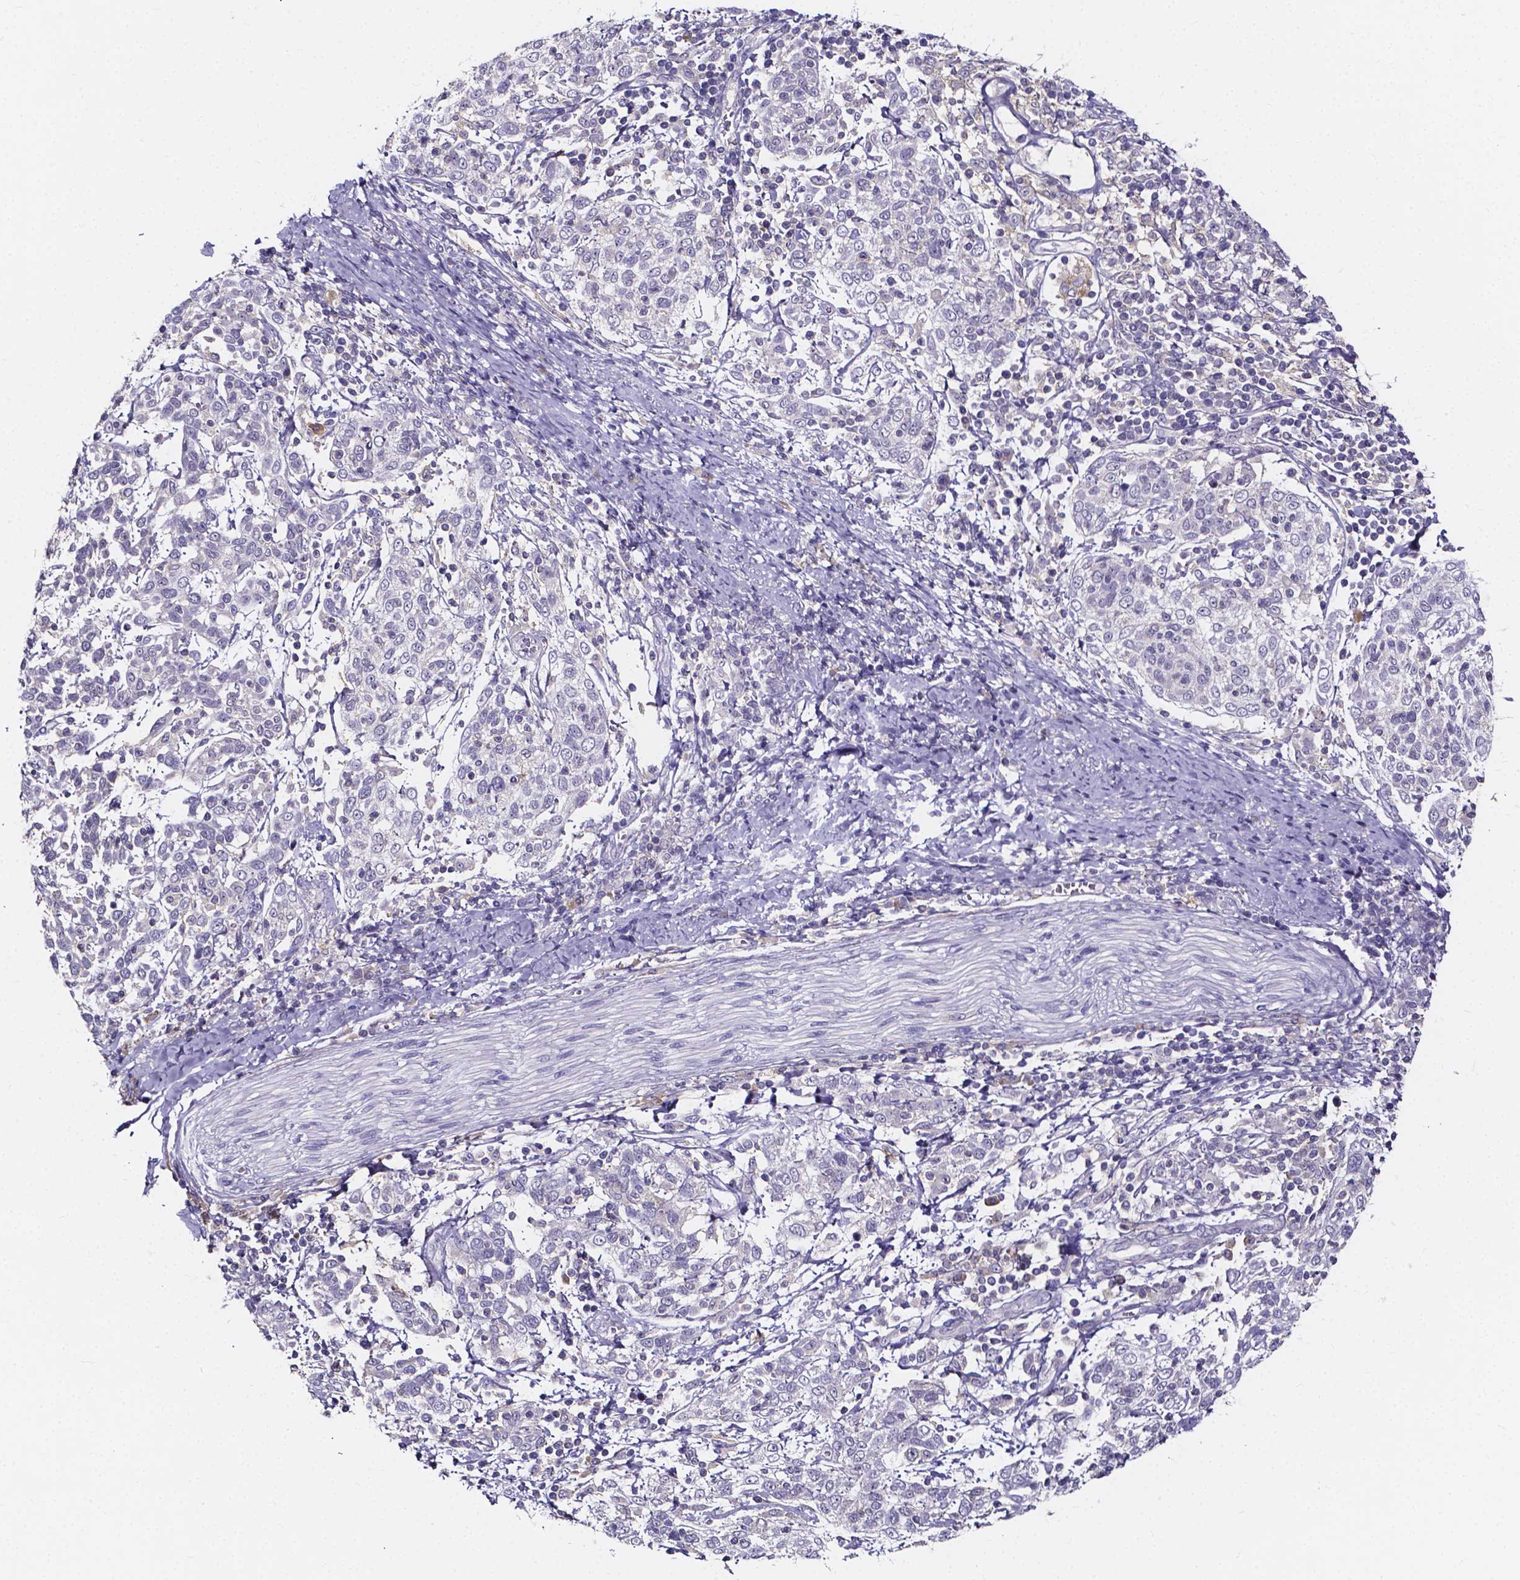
{"staining": {"intensity": "negative", "quantity": "none", "location": "none"}, "tissue": "cervical cancer", "cell_type": "Tumor cells", "image_type": "cancer", "snomed": [{"axis": "morphology", "description": "Squamous cell carcinoma, NOS"}, {"axis": "topography", "description": "Cervix"}], "caption": "Immunohistochemical staining of cervical squamous cell carcinoma shows no significant positivity in tumor cells.", "gene": "SPOCD1", "patient": {"sex": "female", "age": 61}}